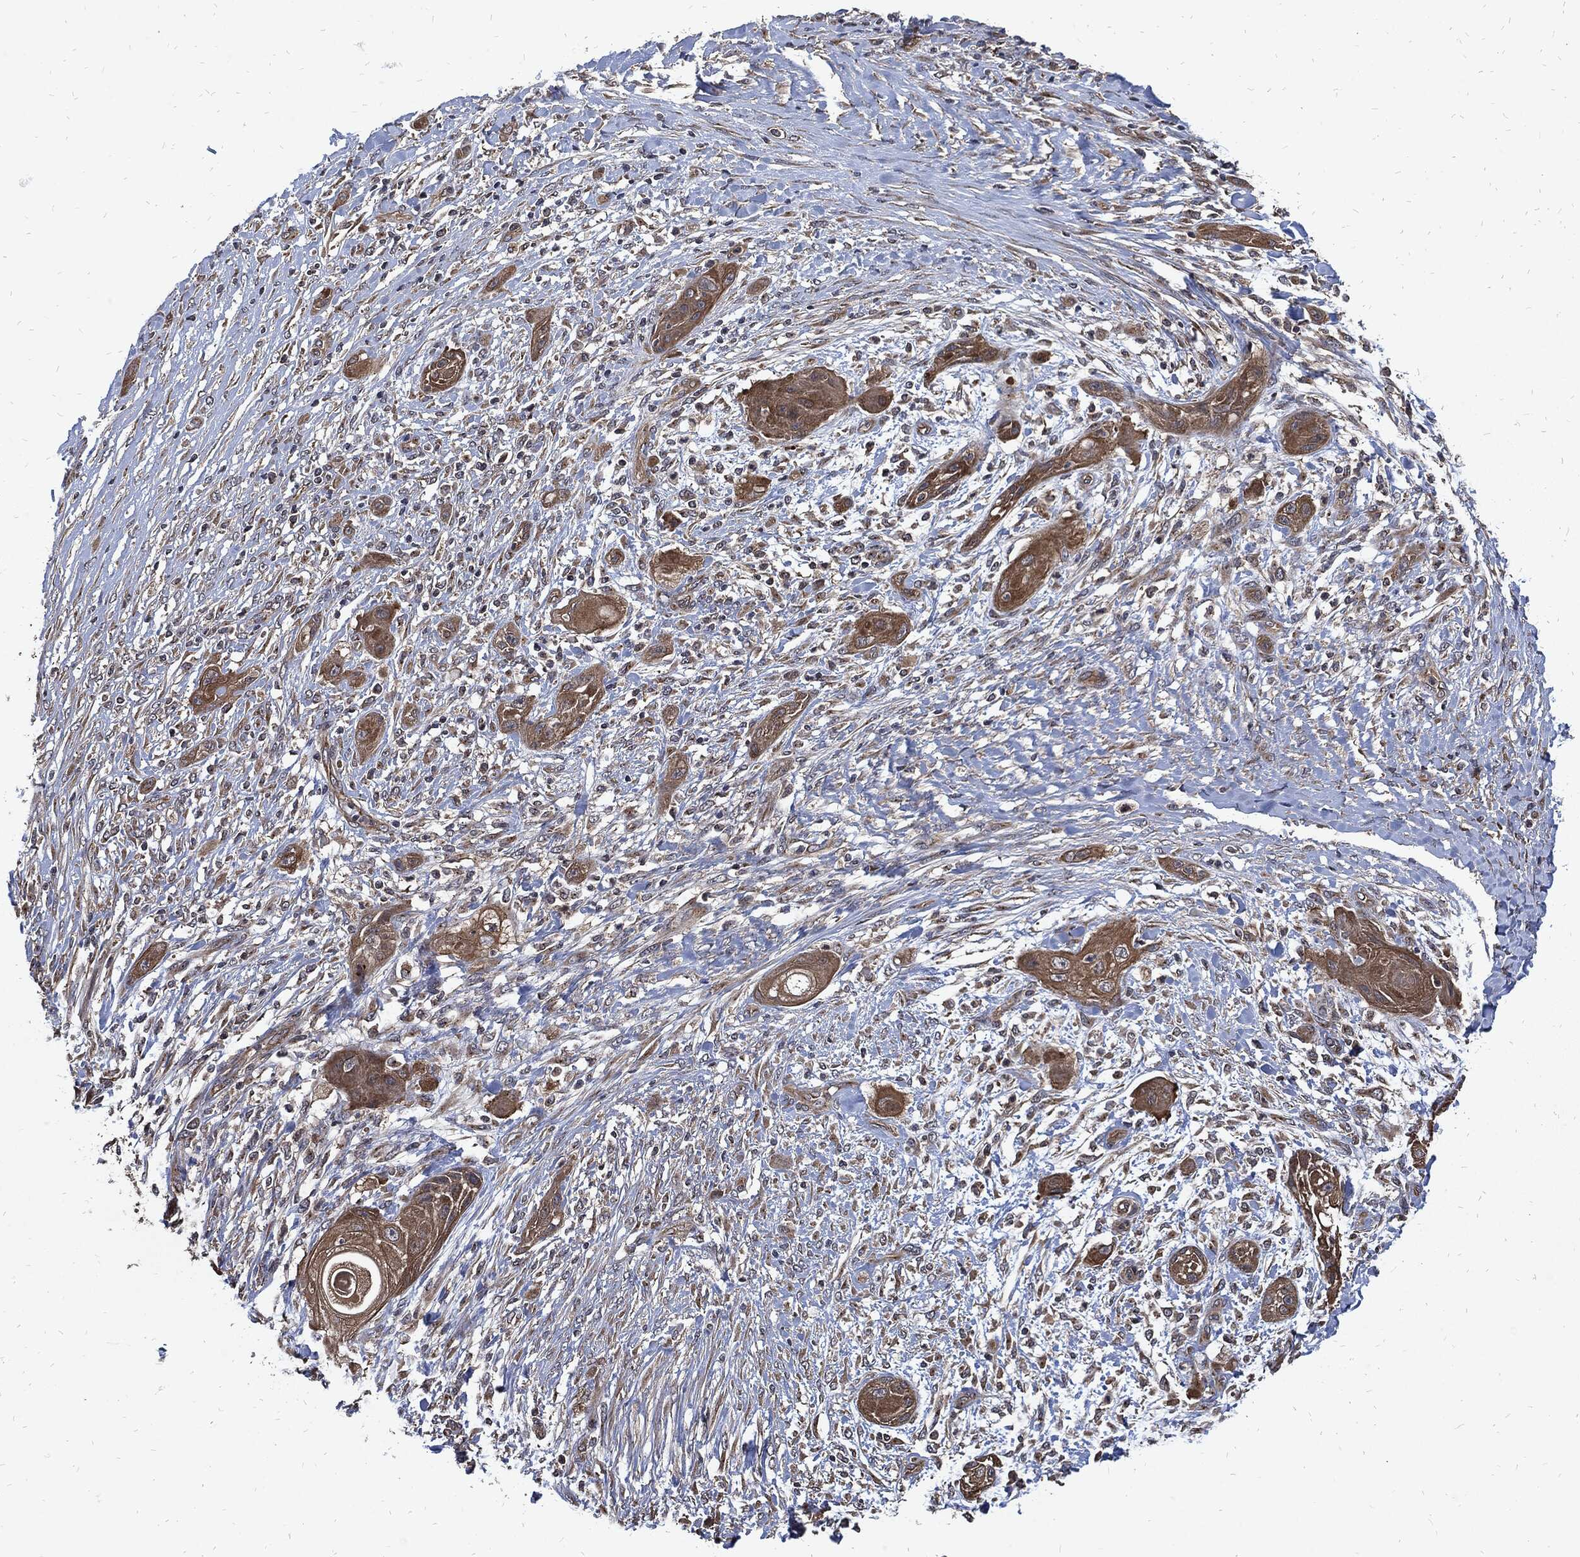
{"staining": {"intensity": "moderate", "quantity": ">75%", "location": "cytoplasmic/membranous"}, "tissue": "skin cancer", "cell_type": "Tumor cells", "image_type": "cancer", "snomed": [{"axis": "morphology", "description": "Squamous cell carcinoma, NOS"}, {"axis": "topography", "description": "Skin"}], "caption": "This micrograph demonstrates IHC staining of human squamous cell carcinoma (skin), with medium moderate cytoplasmic/membranous staining in approximately >75% of tumor cells.", "gene": "DCTN1", "patient": {"sex": "male", "age": 62}}